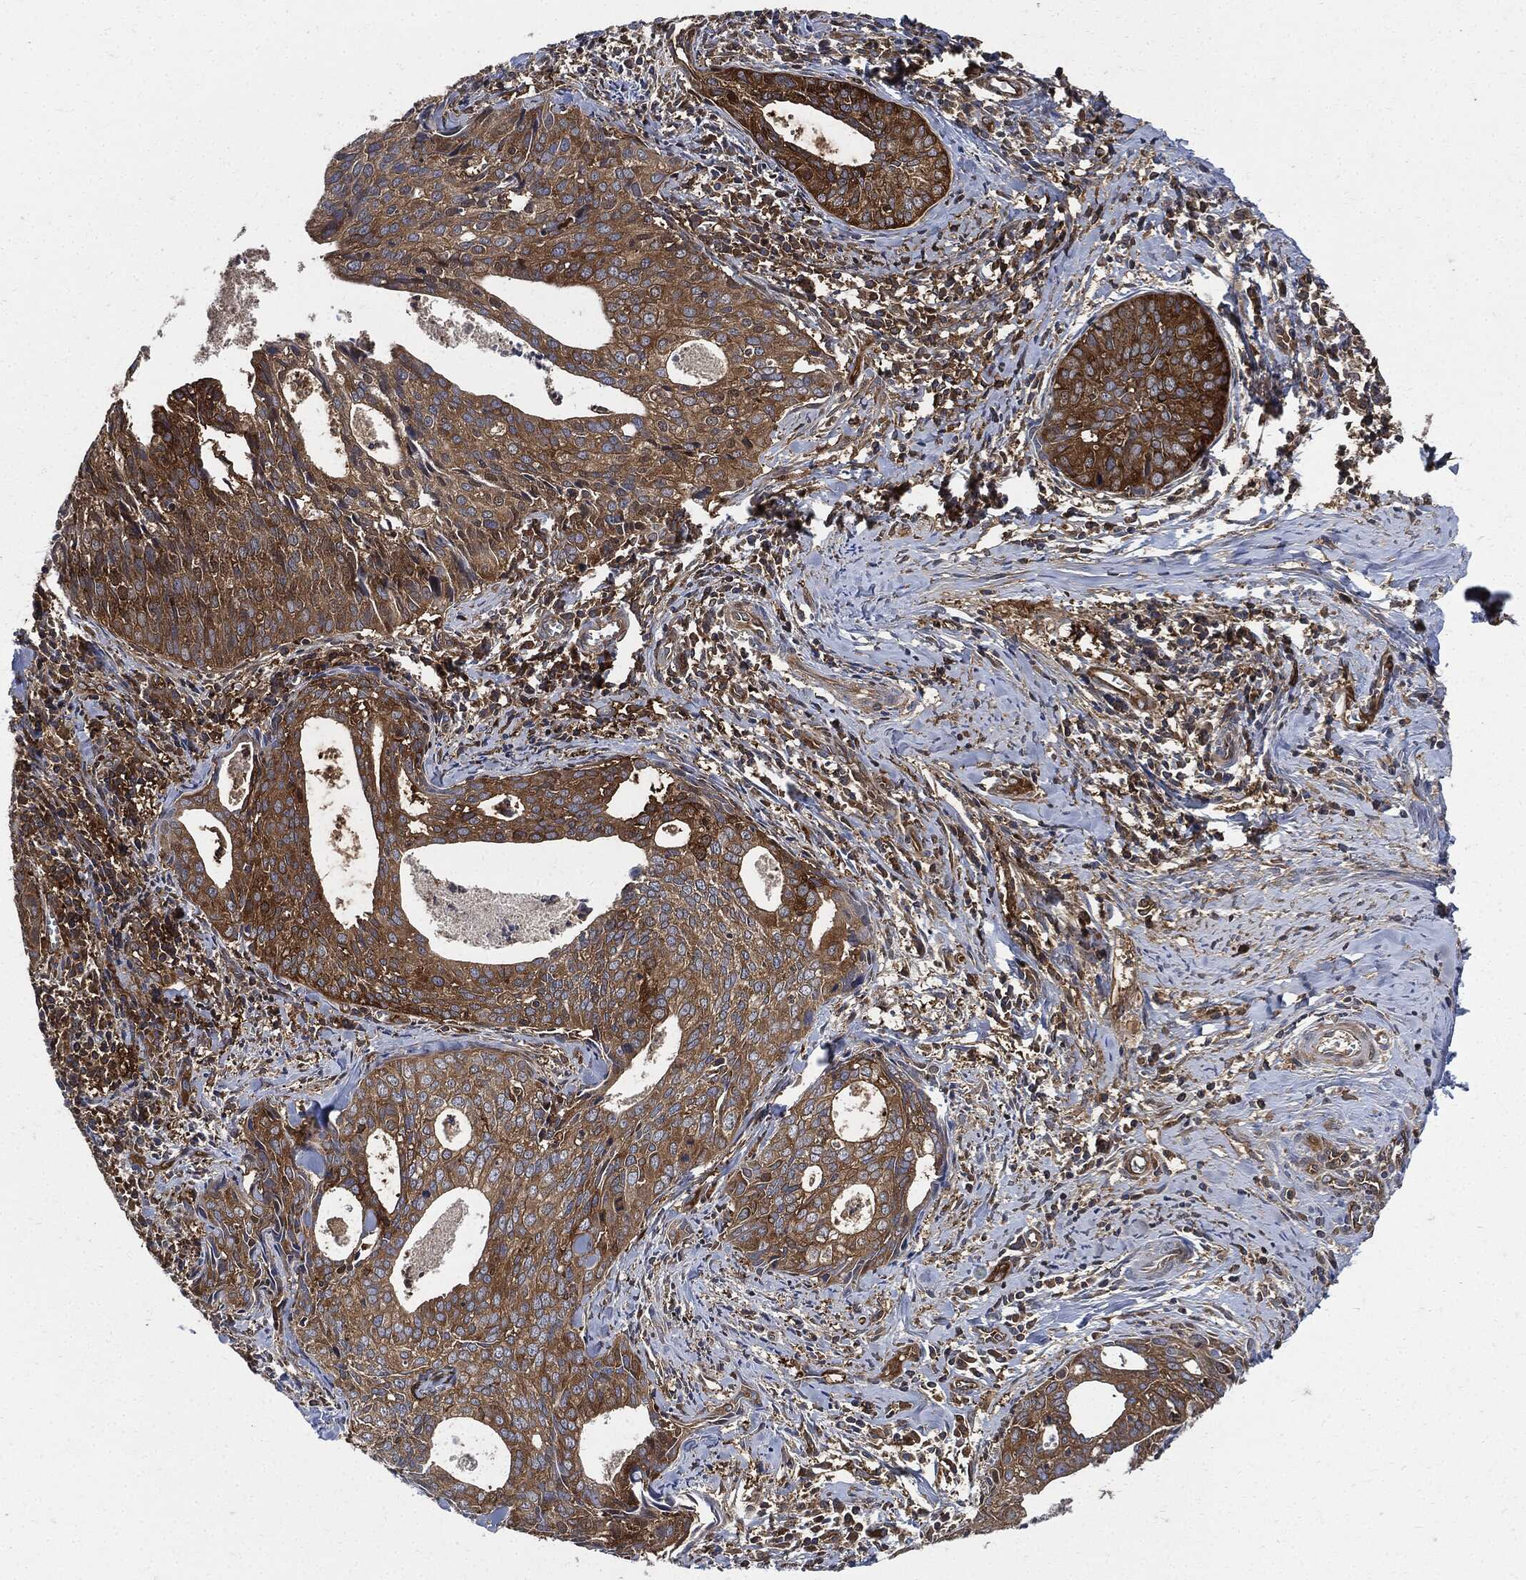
{"staining": {"intensity": "strong", "quantity": ">75%", "location": "cytoplasmic/membranous"}, "tissue": "cervical cancer", "cell_type": "Tumor cells", "image_type": "cancer", "snomed": [{"axis": "morphology", "description": "Squamous cell carcinoma, NOS"}, {"axis": "topography", "description": "Cervix"}], "caption": "A brown stain labels strong cytoplasmic/membranous expression of a protein in cervical cancer (squamous cell carcinoma) tumor cells. (DAB IHC with brightfield microscopy, high magnification).", "gene": "XPNPEP1", "patient": {"sex": "female", "age": 29}}